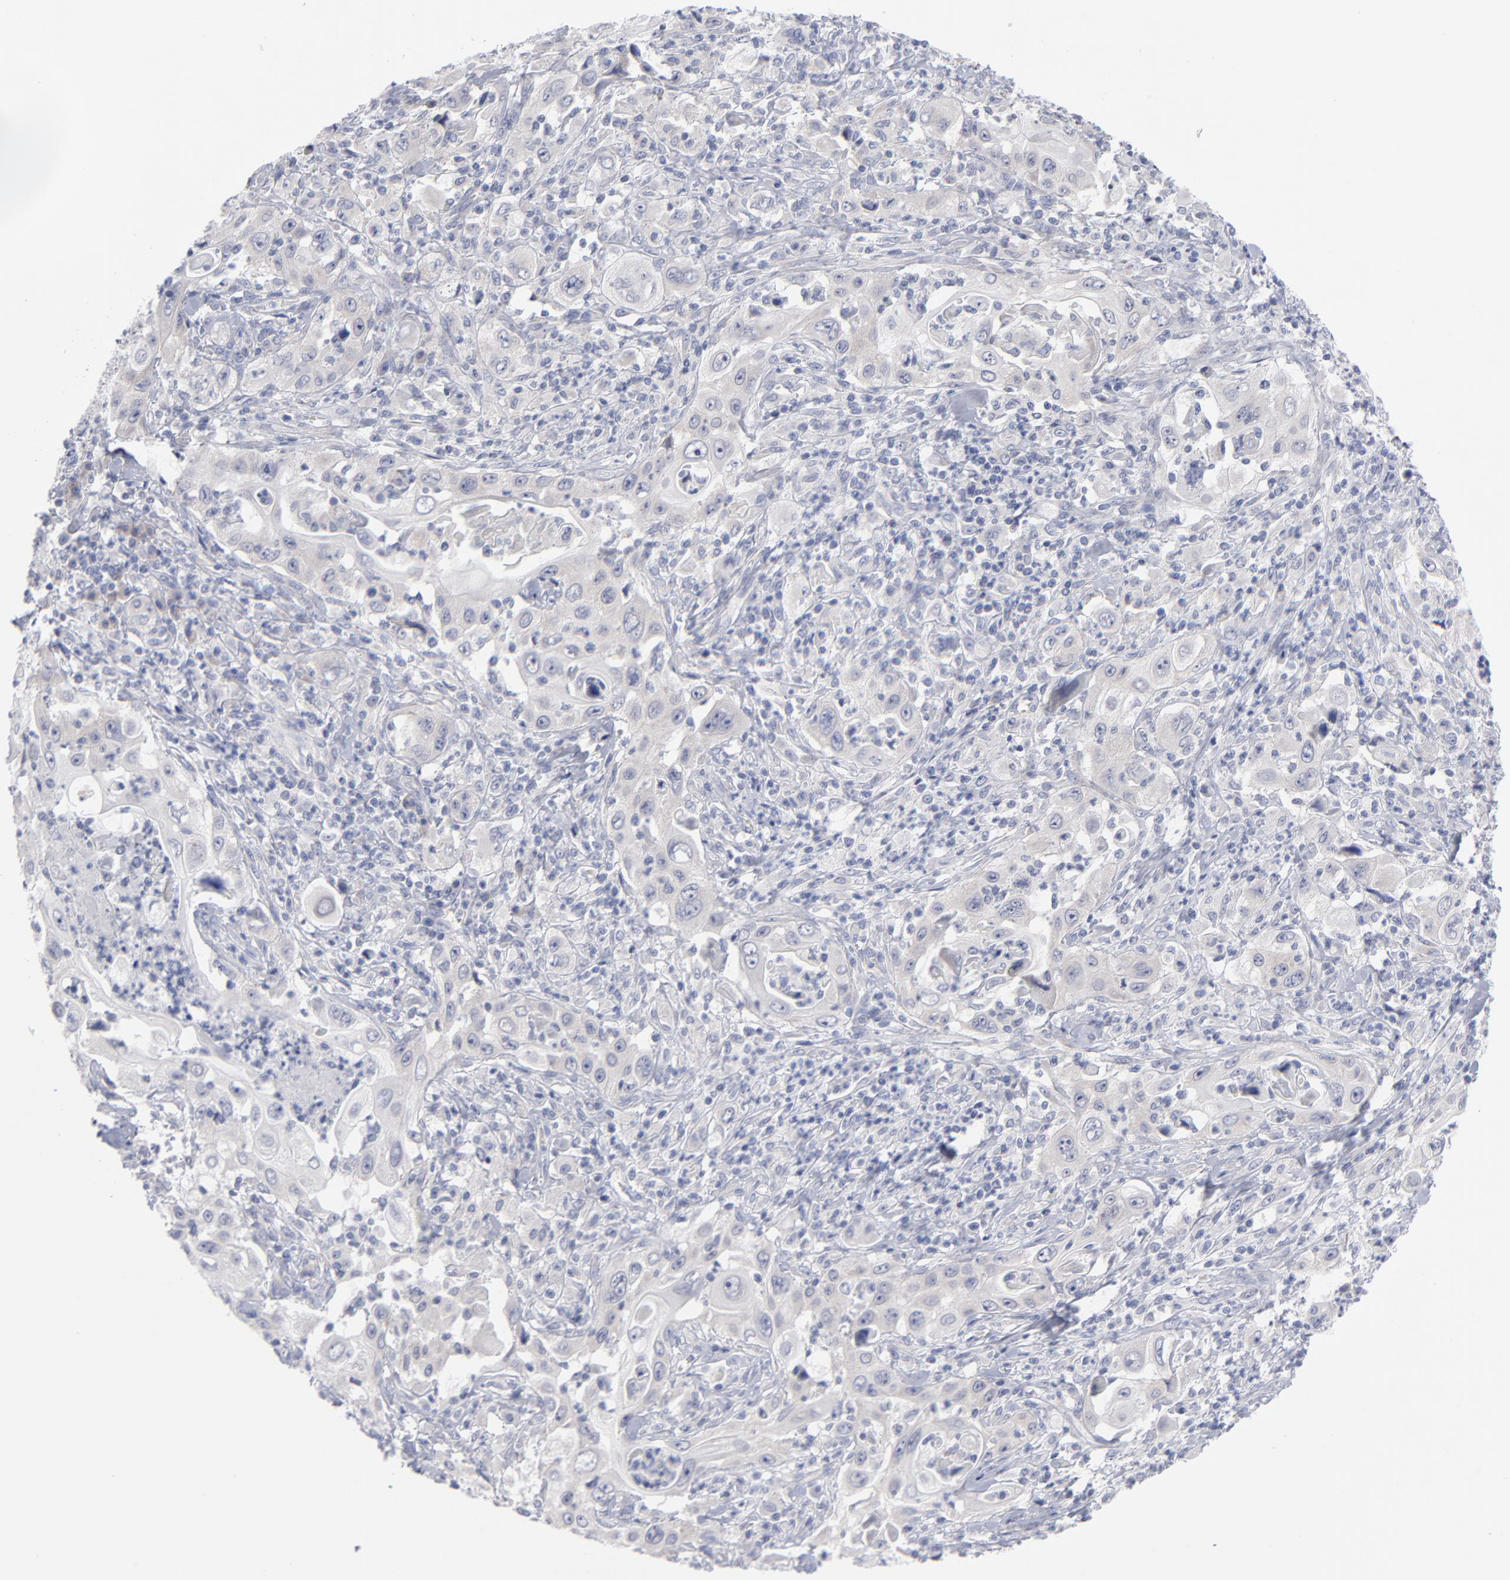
{"staining": {"intensity": "negative", "quantity": "none", "location": "none"}, "tissue": "pancreatic cancer", "cell_type": "Tumor cells", "image_type": "cancer", "snomed": [{"axis": "morphology", "description": "Adenocarcinoma, NOS"}, {"axis": "topography", "description": "Pancreas"}], "caption": "Immunohistochemistry photomicrograph of neoplastic tissue: pancreatic cancer (adenocarcinoma) stained with DAB (3,3'-diaminobenzidine) exhibits no significant protein staining in tumor cells.", "gene": "RPS24", "patient": {"sex": "male", "age": 70}}